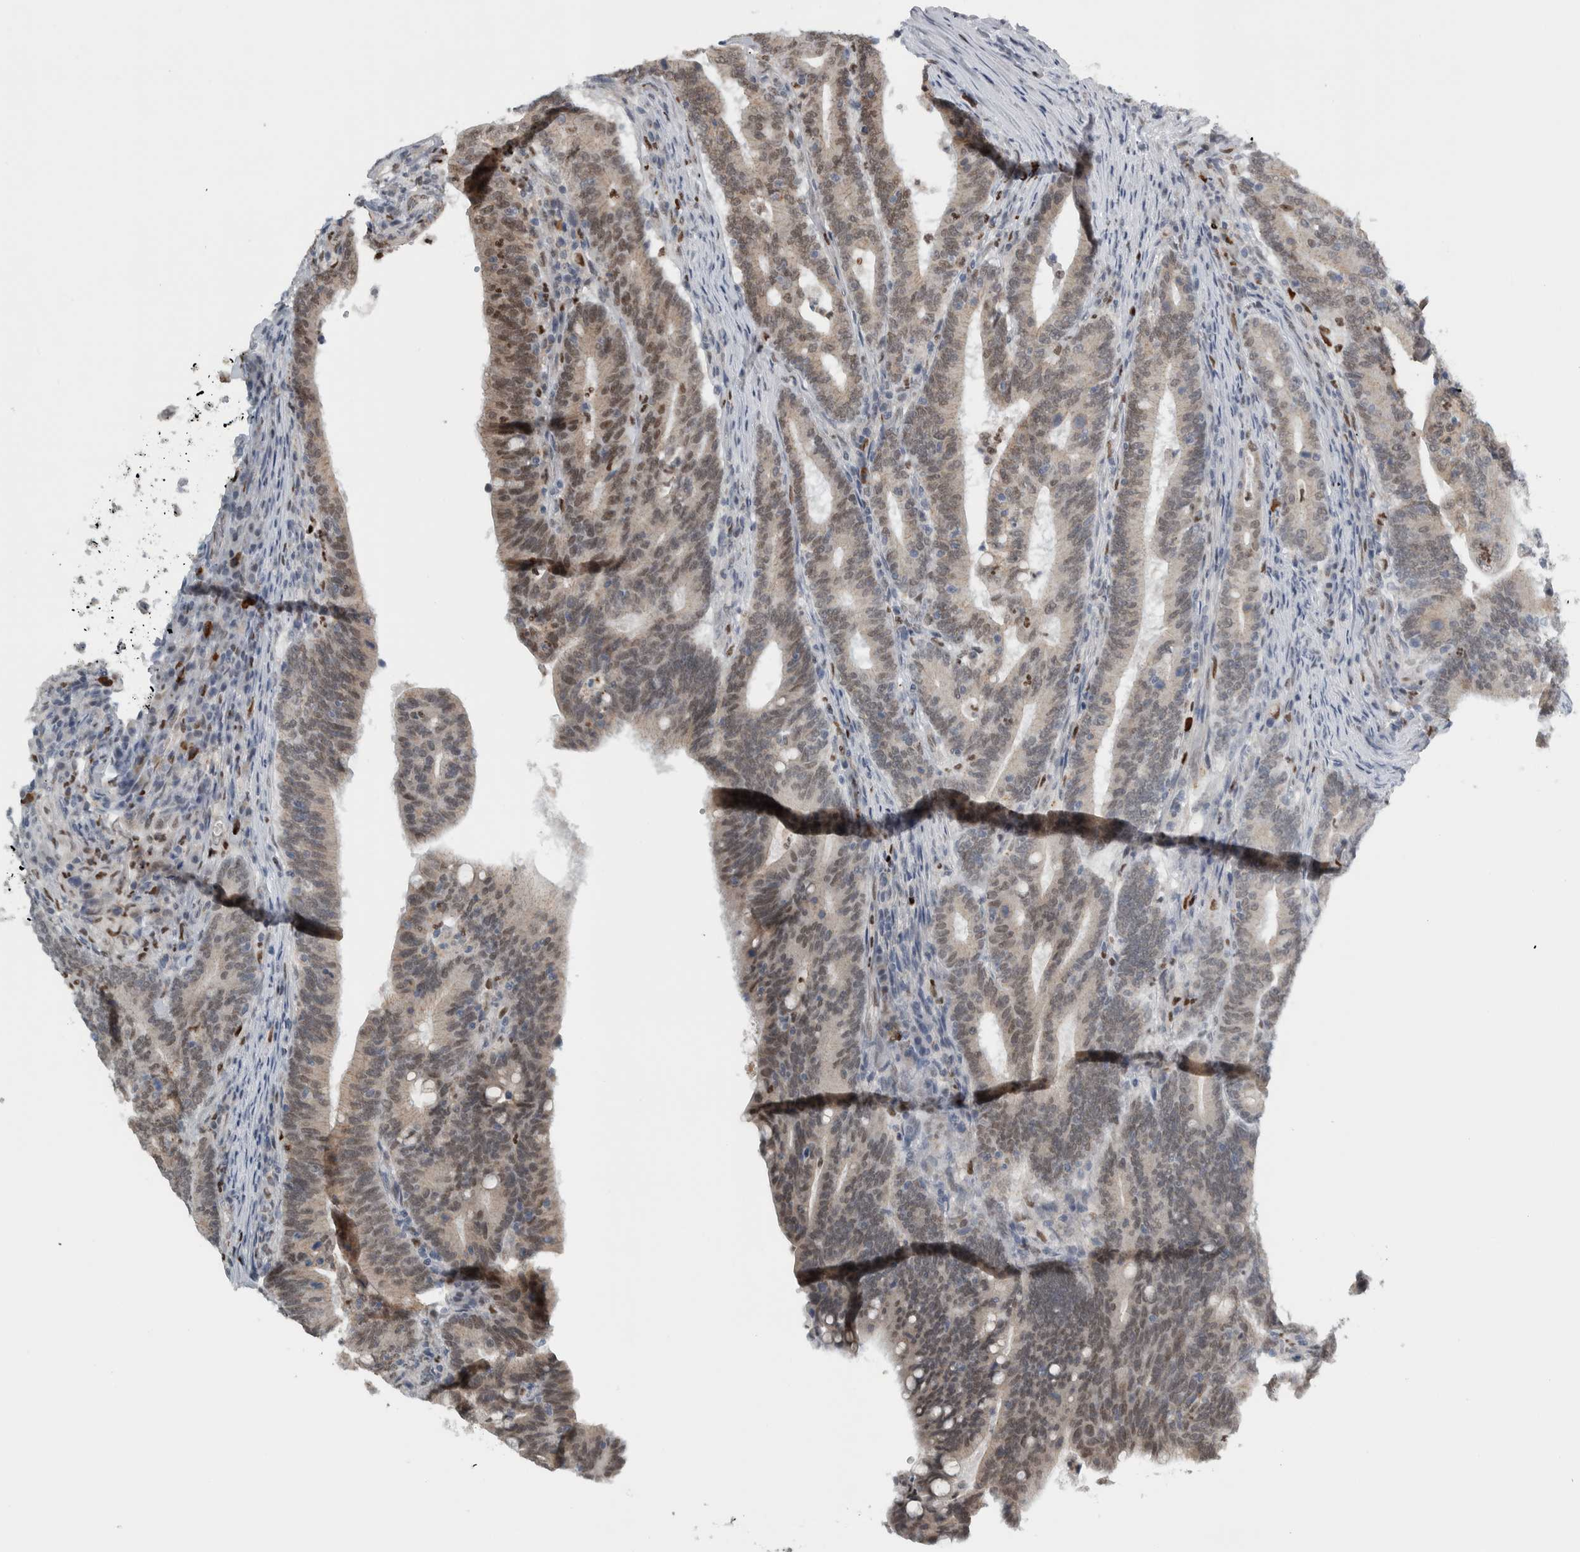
{"staining": {"intensity": "weak", "quantity": ">75%", "location": "nuclear"}, "tissue": "colorectal cancer", "cell_type": "Tumor cells", "image_type": "cancer", "snomed": [{"axis": "morphology", "description": "Adenocarcinoma, NOS"}, {"axis": "topography", "description": "Colon"}], "caption": "Colorectal cancer (adenocarcinoma) was stained to show a protein in brown. There is low levels of weak nuclear positivity in approximately >75% of tumor cells.", "gene": "ADPRM", "patient": {"sex": "female", "age": 66}}